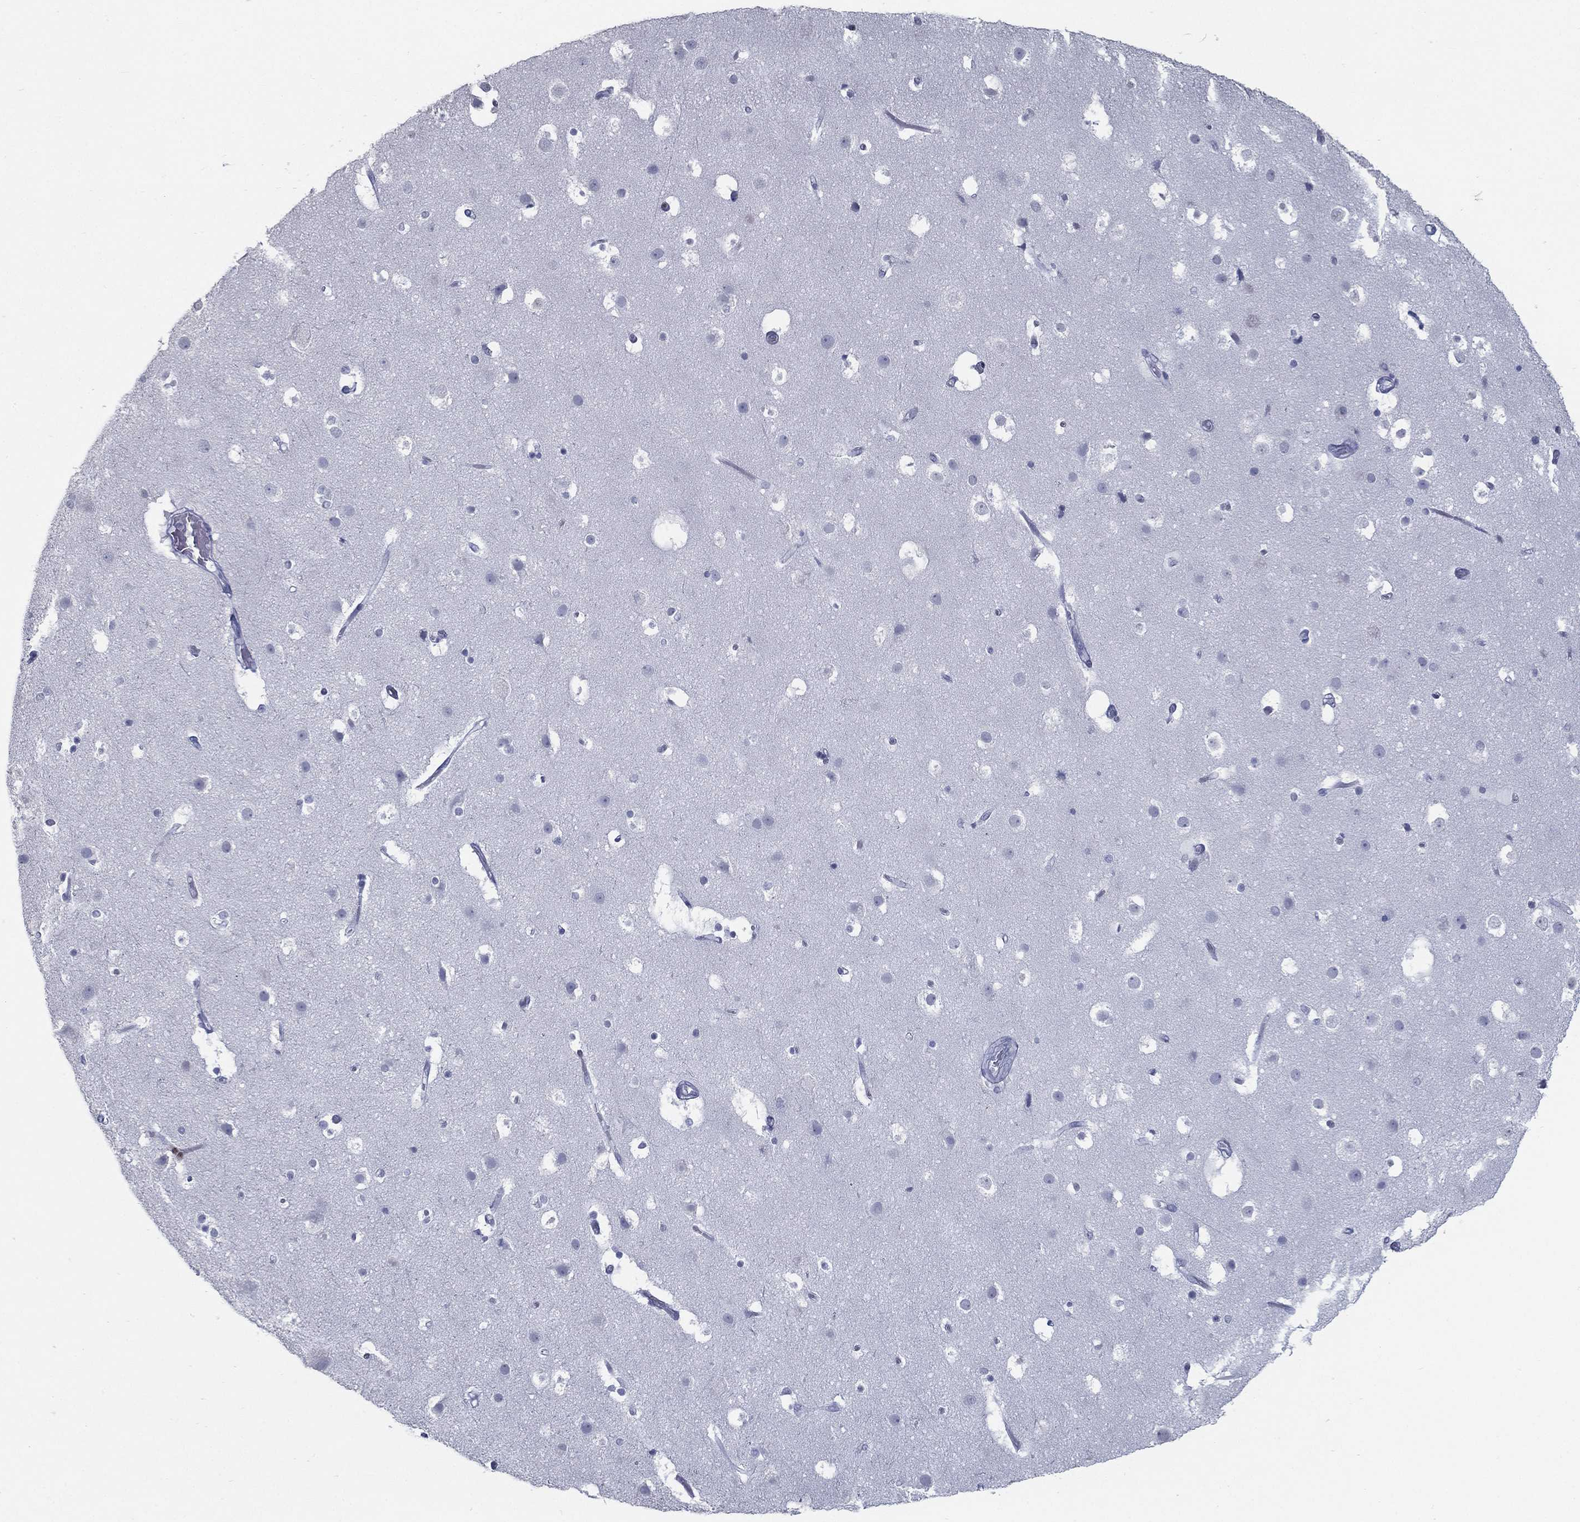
{"staining": {"intensity": "negative", "quantity": "none", "location": "none"}, "tissue": "cerebral cortex", "cell_type": "Endothelial cells", "image_type": "normal", "snomed": [{"axis": "morphology", "description": "Normal tissue, NOS"}, {"axis": "topography", "description": "Cerebral cortex"}], "caption": "A high-resolution histopathology image shows immunohistochemistry (IHC) staining of benign cerebral cortex, which reveals no significant staining in endothelial cells.", "gene": "PYHIN1", "patient": {"sex": "female", "age": 52}}